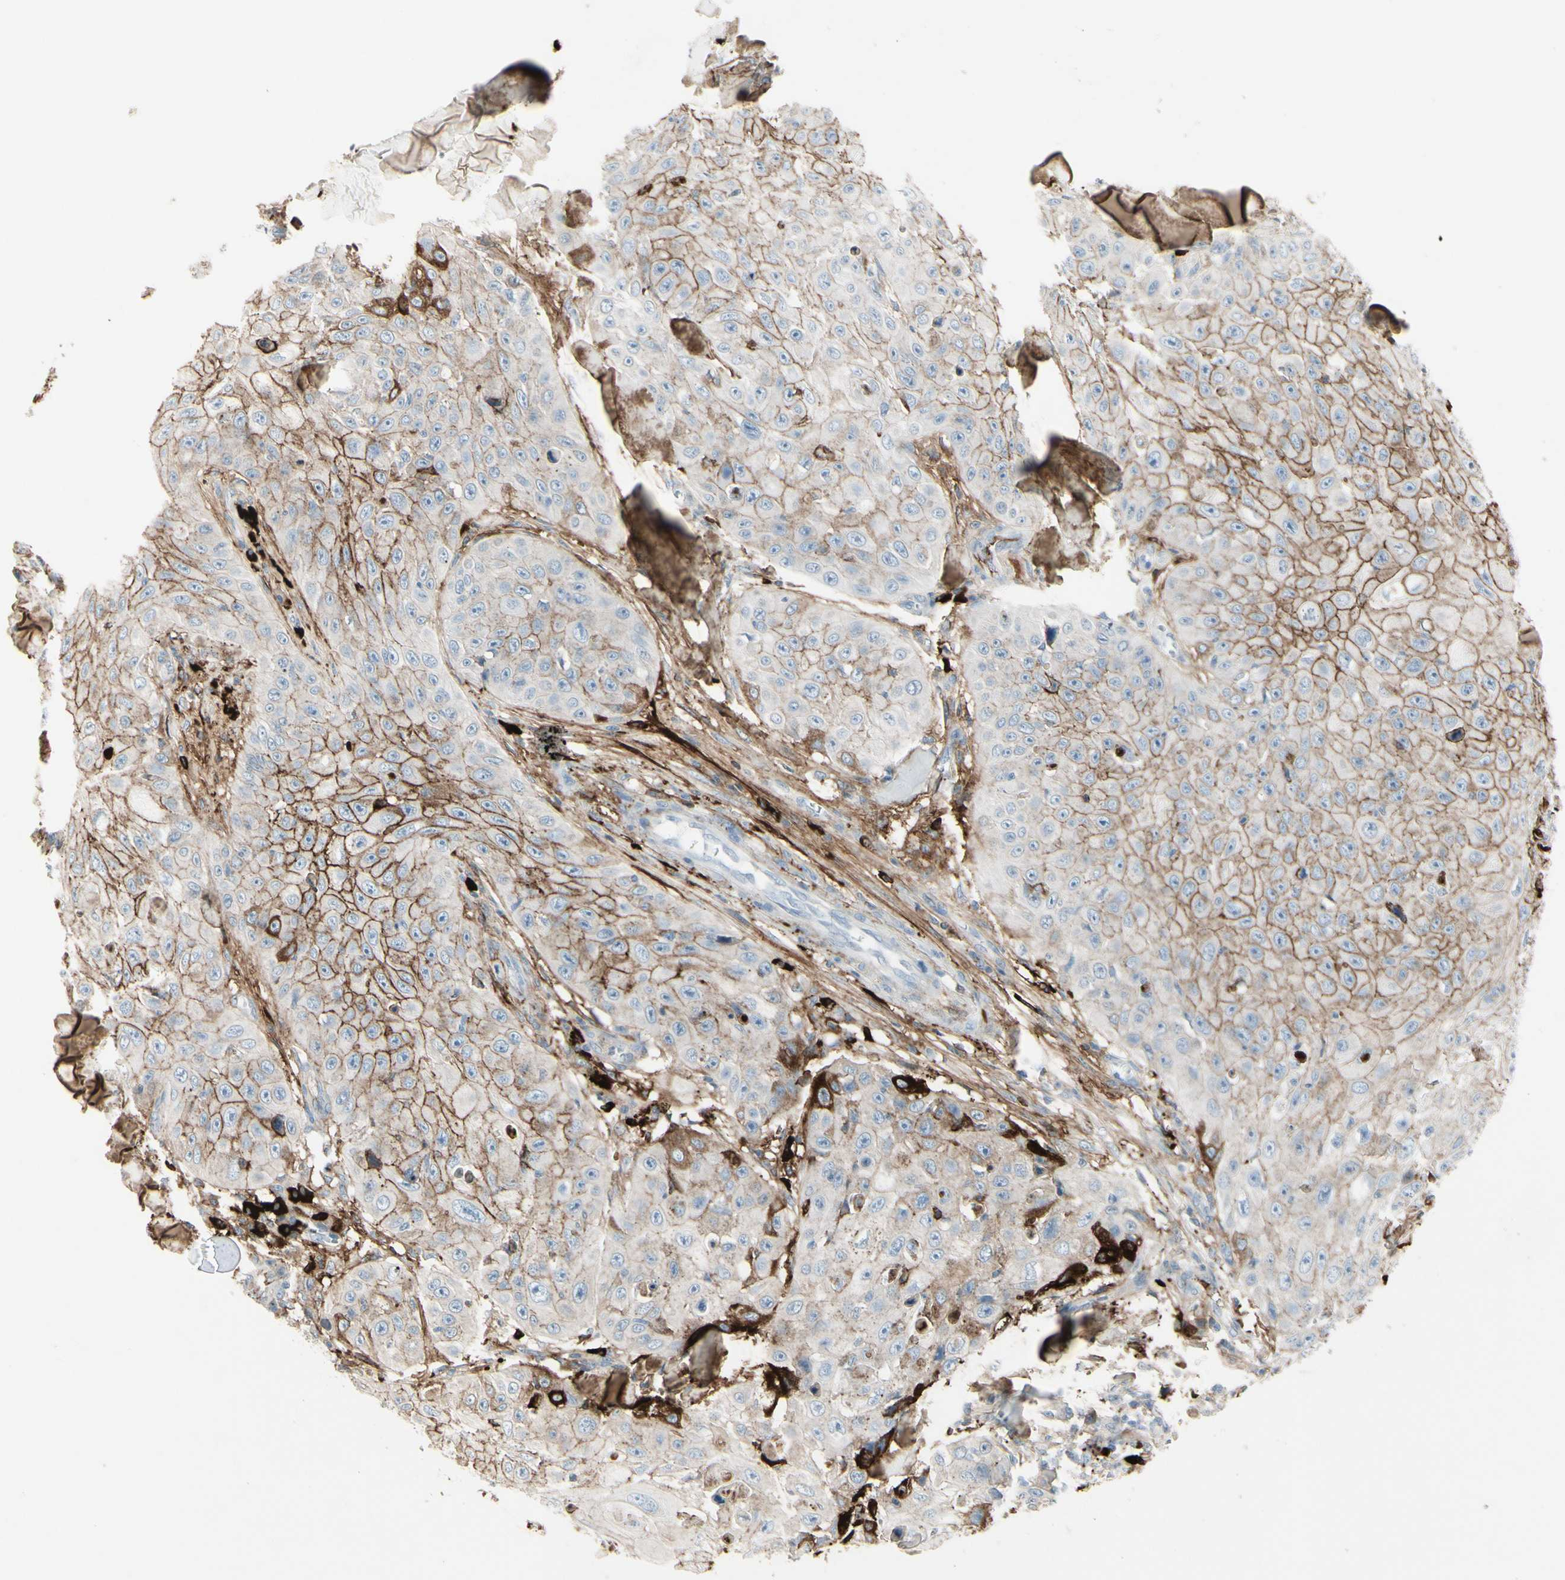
{"staining": {"intensity": "moderate", "quantity": "25%-75%", "location": "cytoplasmic/membranous"}, "tissue": "skin cancer", "cell_type": "Tumor cells", "image_type": "cancer", "snomed": [{"axis": "morphology", "description": "Squamous cell carcinoma, NOS"}, {"axis": "topography", "description": "Skin"}], "caption": "This micrograph displays skin cancer (squamous cell carcinoma) stained with immunohistochemistry to label a protein in brown. The cytoplasmic/membranous of tumor cells show moderate positivity for the protein. Nuclei are counter-stained blue.", "gene": "IGHG1", "patient": {"sex": "male", "age": 86}}